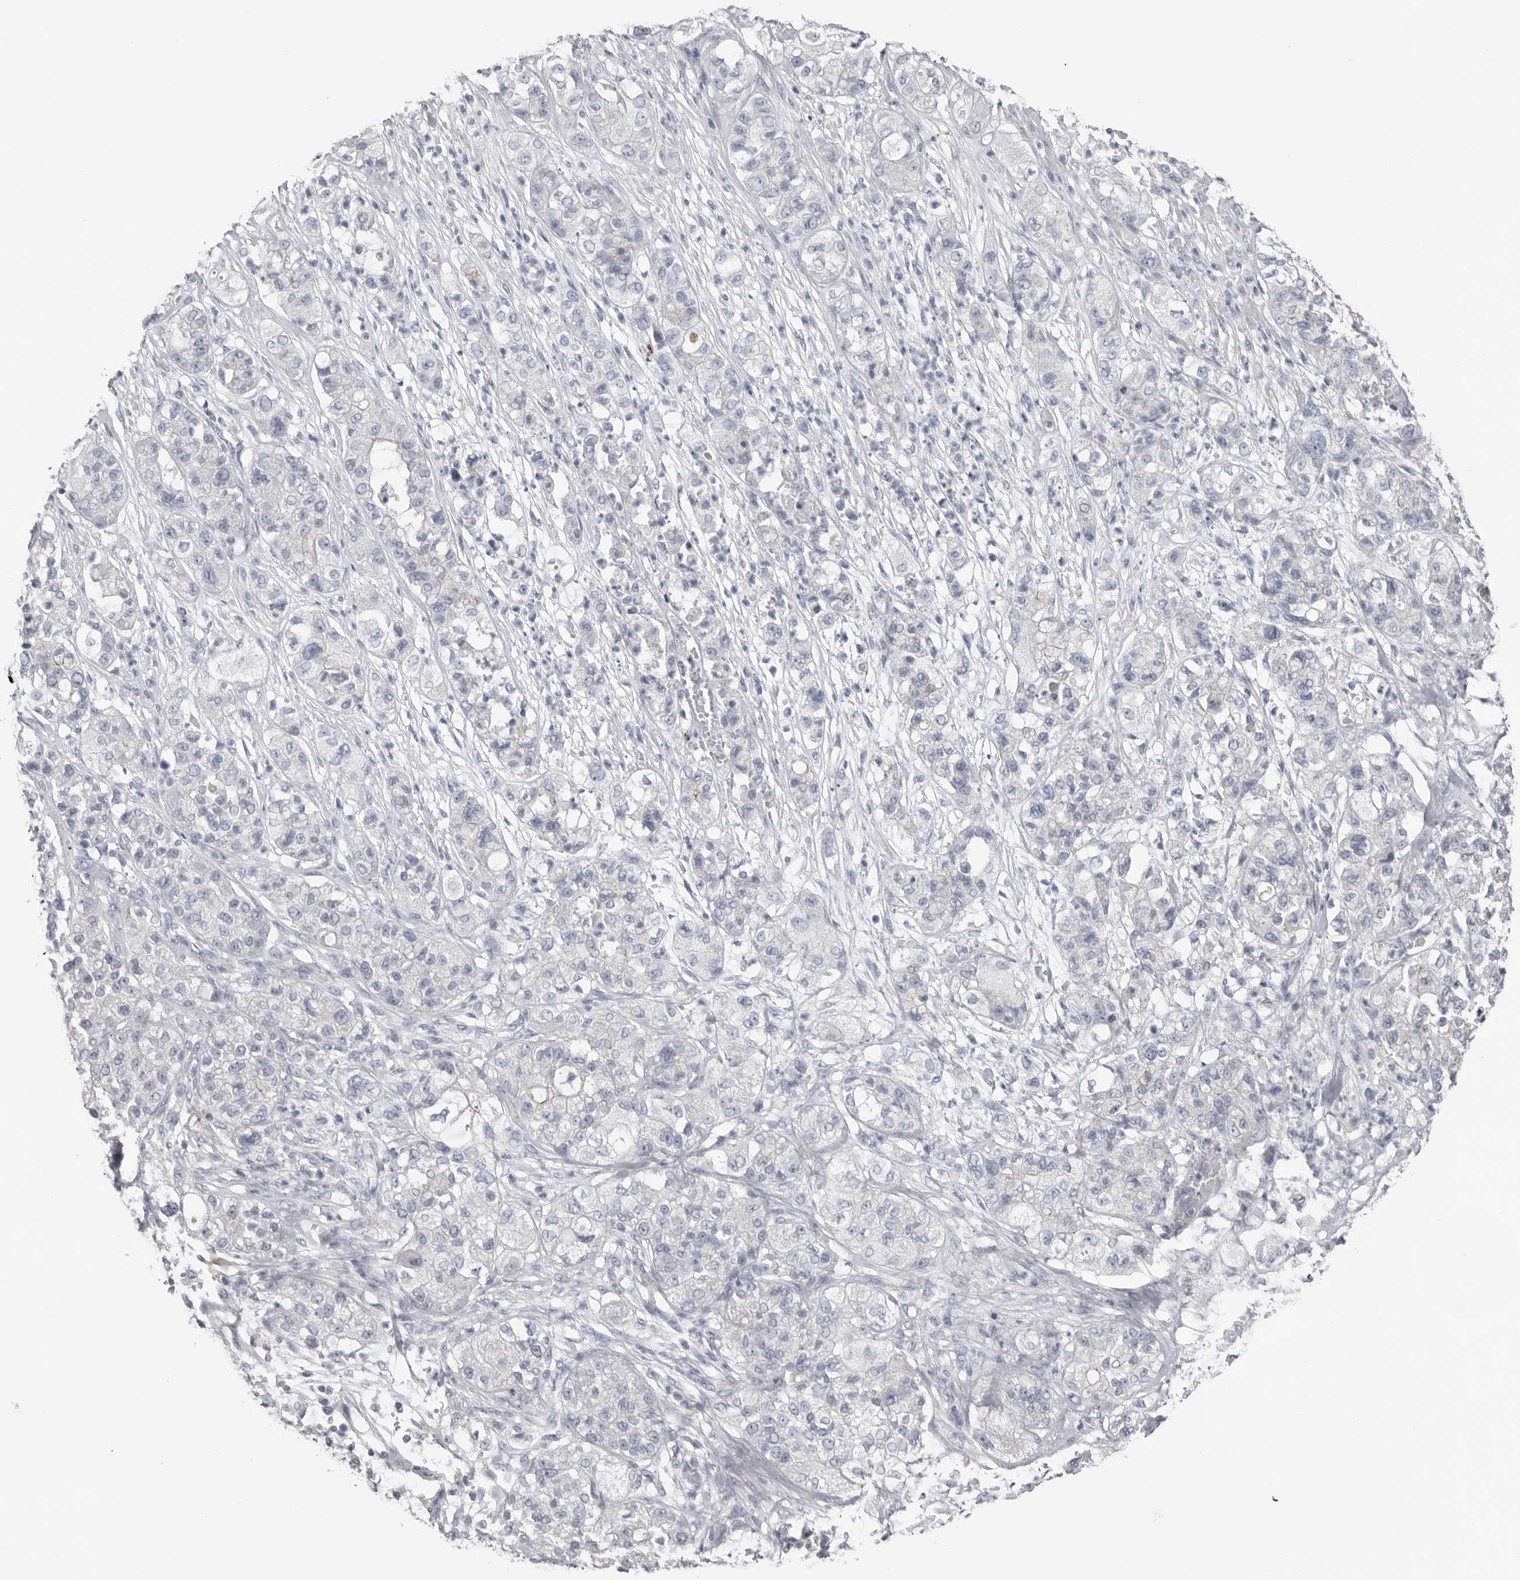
{"staining": {"intensity": "negative", "quantity": "none", "location": "none"}, "tissue": "pancreatic cancer", "cell_type": "Tumor cells", "image_type": "cancer", "snomed": [{"axis": "morphology", "description": "Adenocarcinoma, NOS"}, {"axis": "topography", "description": "Pancreas"}], "caption": "Tumor cells show no significant positivity in pancreatic cancer.", "gene": "FABP7", "patient": {"sex": "female", "age": 78}}